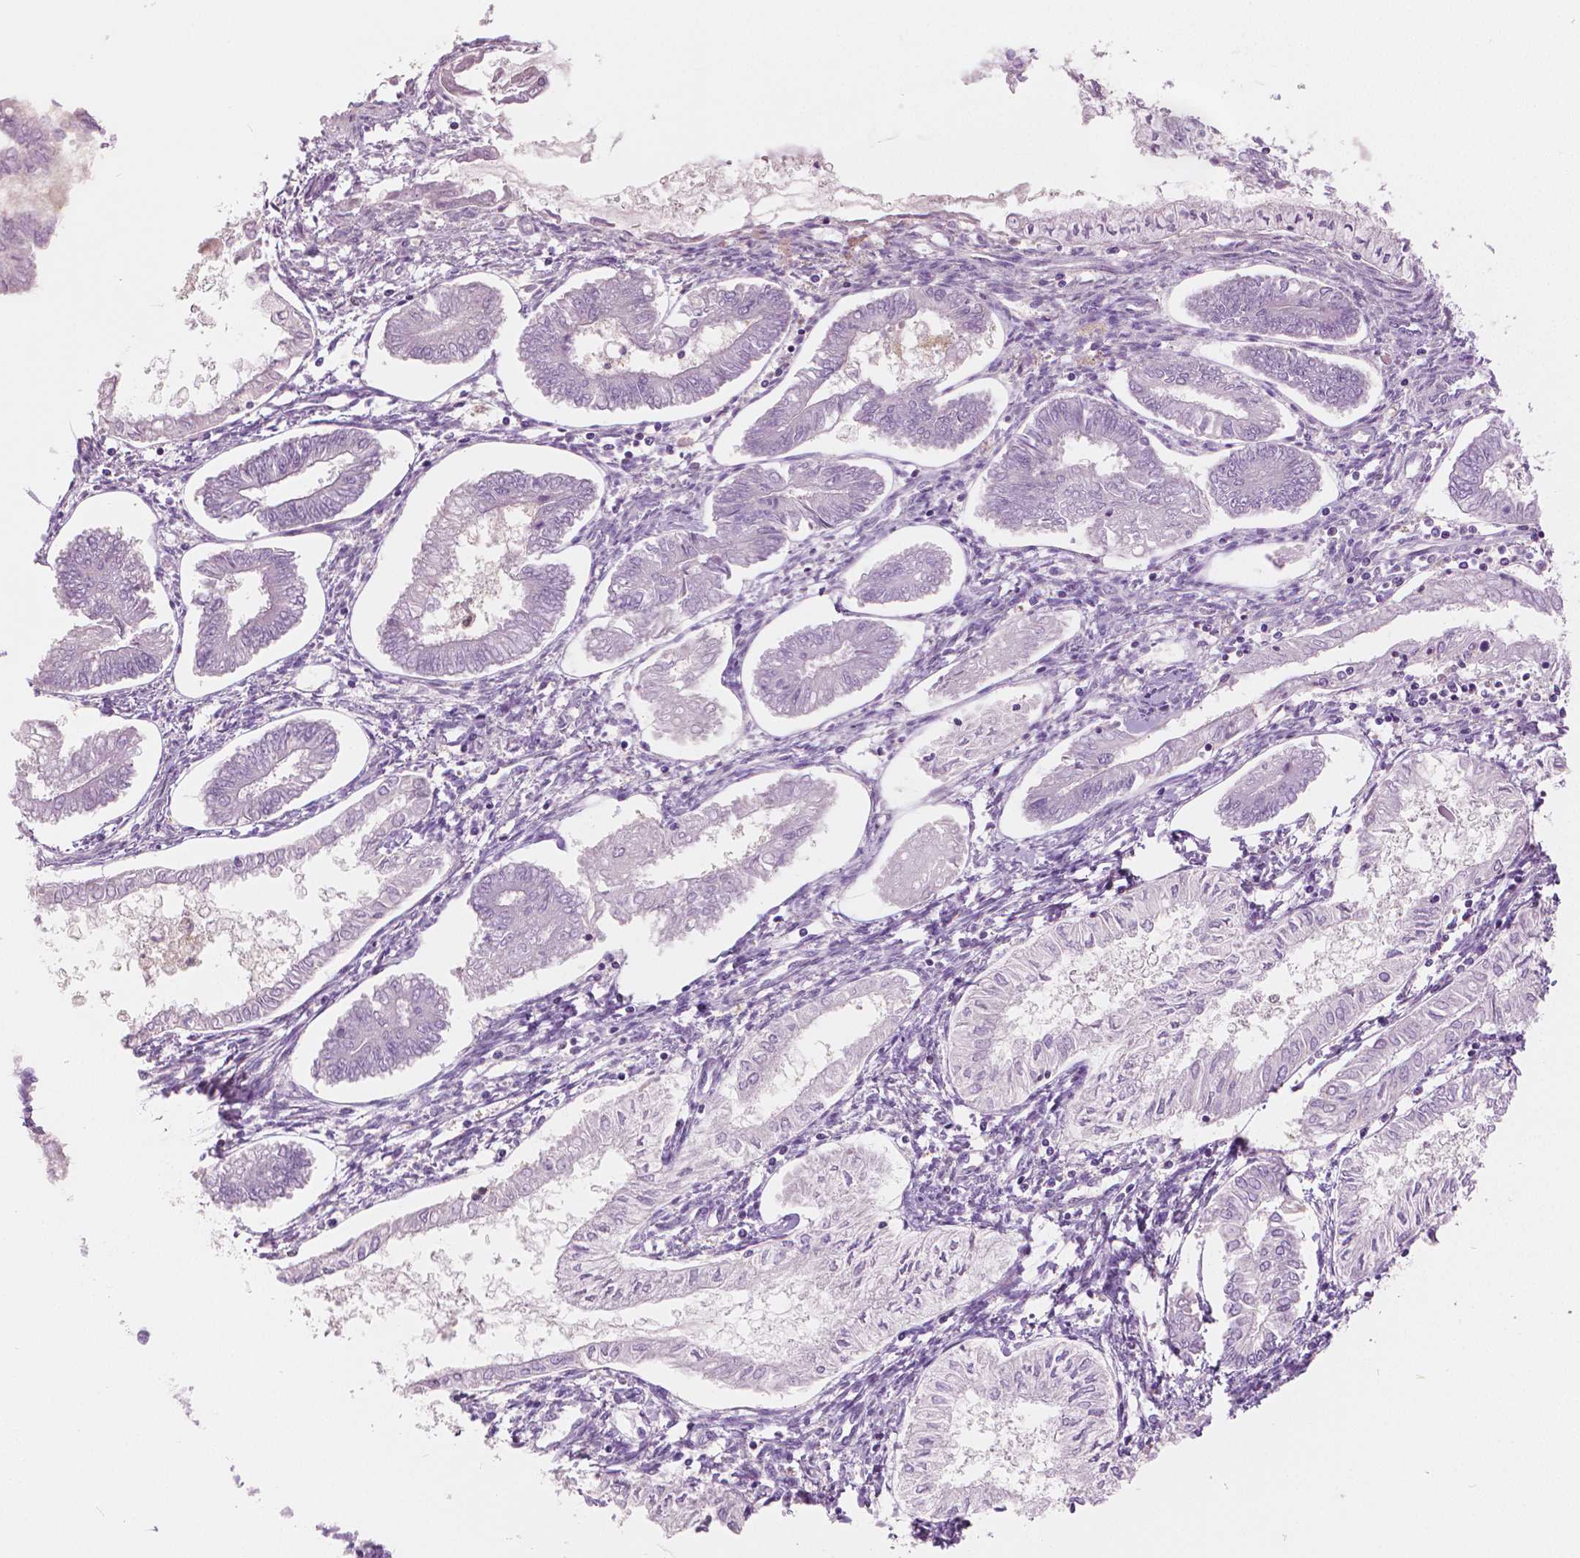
{"staining": {"intensity": "negative", "quantity": "none", "location": "none"}, "tissue": "endometrial cancer", "cell_type": "Tumor cells", "image_type": "cancer", "snomed": [{"axis": "morphology", "description": "Adenocarcinoma, NOS"}, {"axis": "topography", "description": "Endometrium"}], "caption": "The histopathology image demonstrates no staining of tumor cells in adenocarcinoma (endometrial).", "gene": "GALM", "patient": {"sex": "female", "age": 68}}